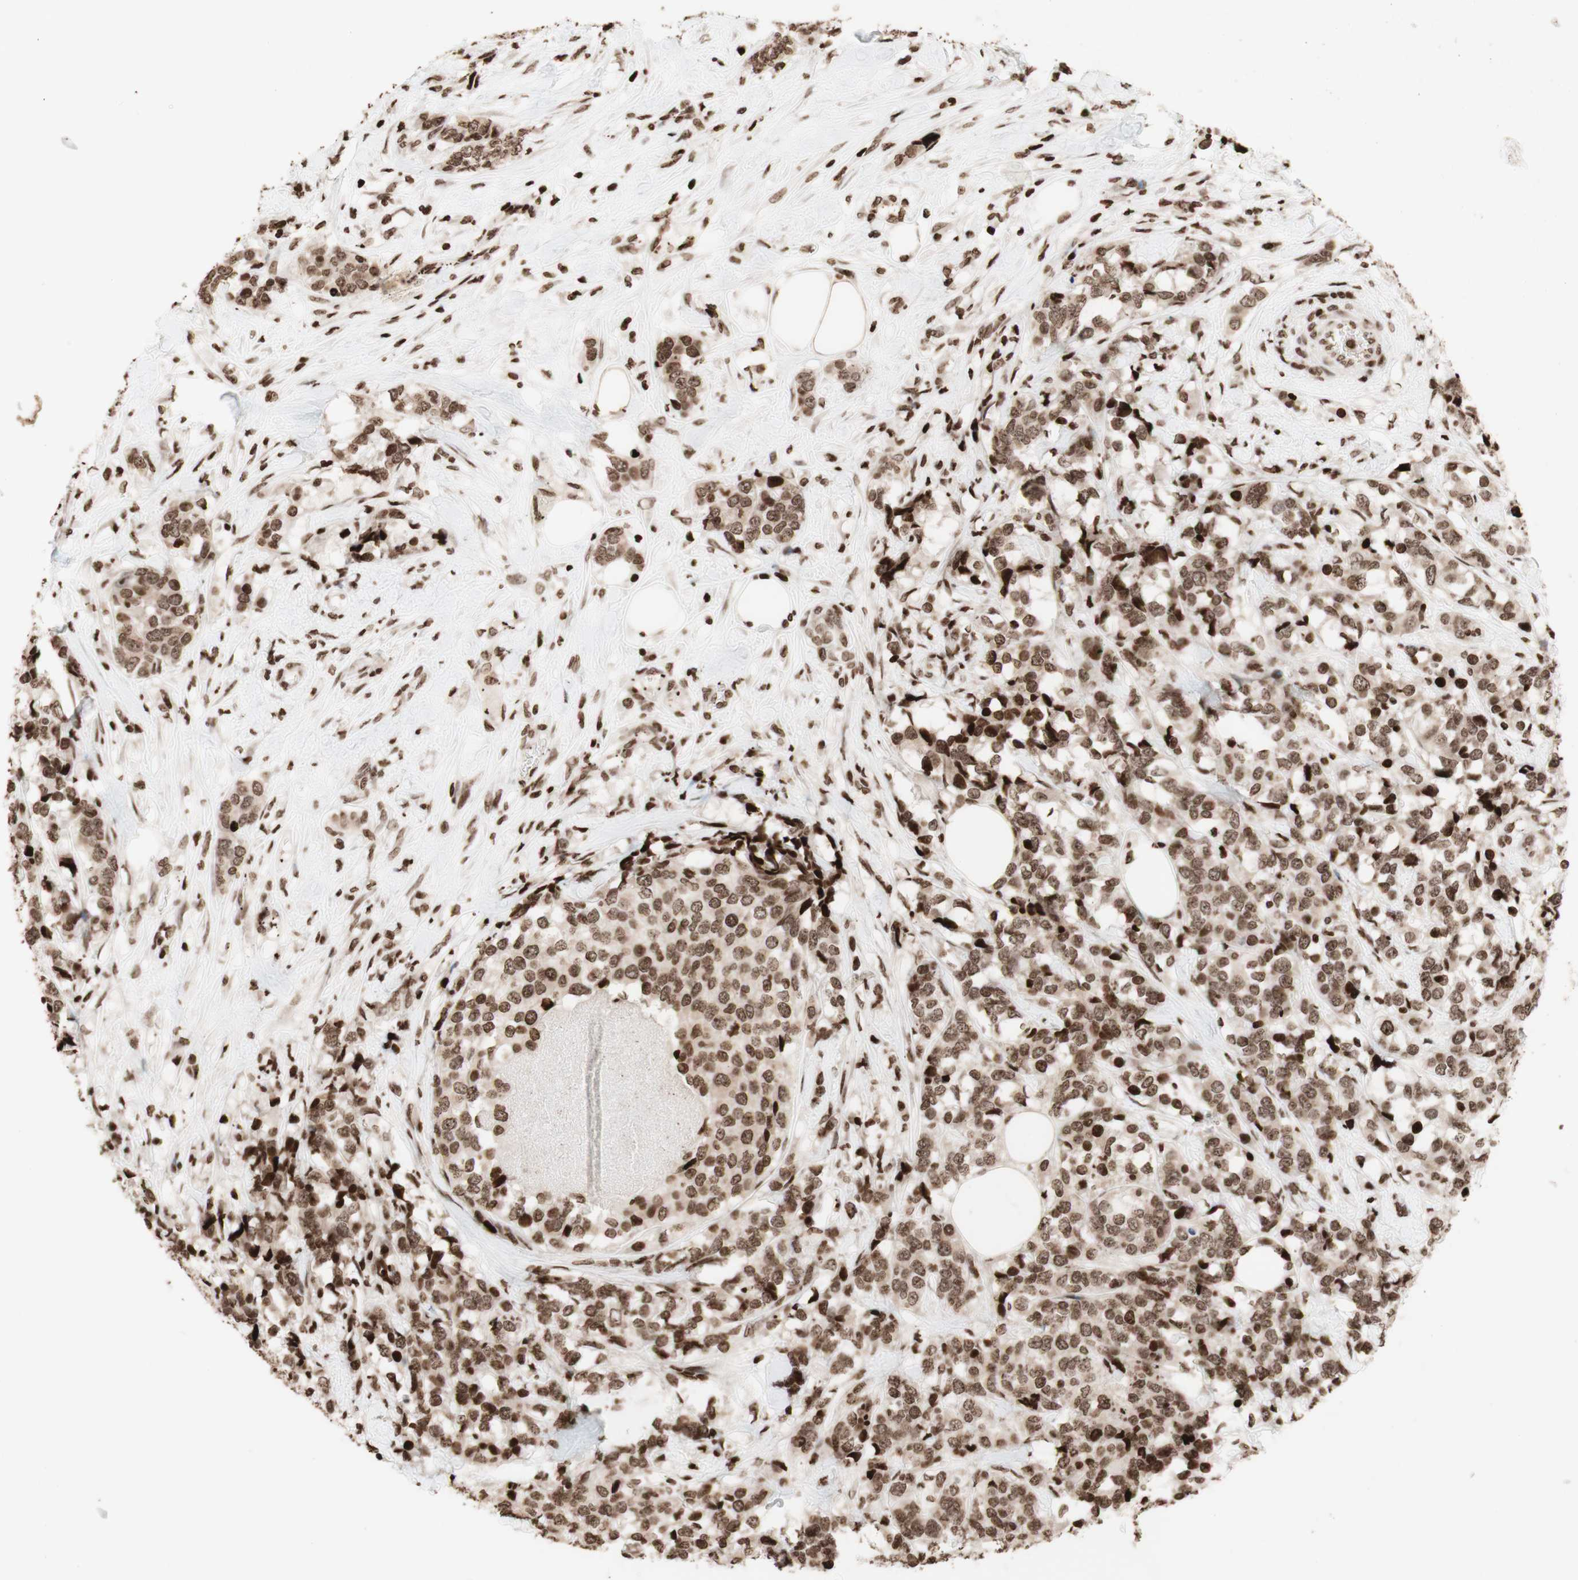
{"staining": {"intensity": "strong", "quantity": ">75%", "location": "nuclear"}, "tissue": "breast cancer", "cell_type": "Tumor cells", "image_type": "cancer", "snomed": [{"axis": "morphology", "description": "Lobular carcinoma"}, {"axis": "topography", "description": "Breast"}], "caption": "This histopathology image shows IHC staining of human breast cancer (lobular carcinoma), with high strong nuclear staining in about >75% of tumor cells.", "gene": "NCAPD2", "patient": {"sex": "female", "age": 59}}